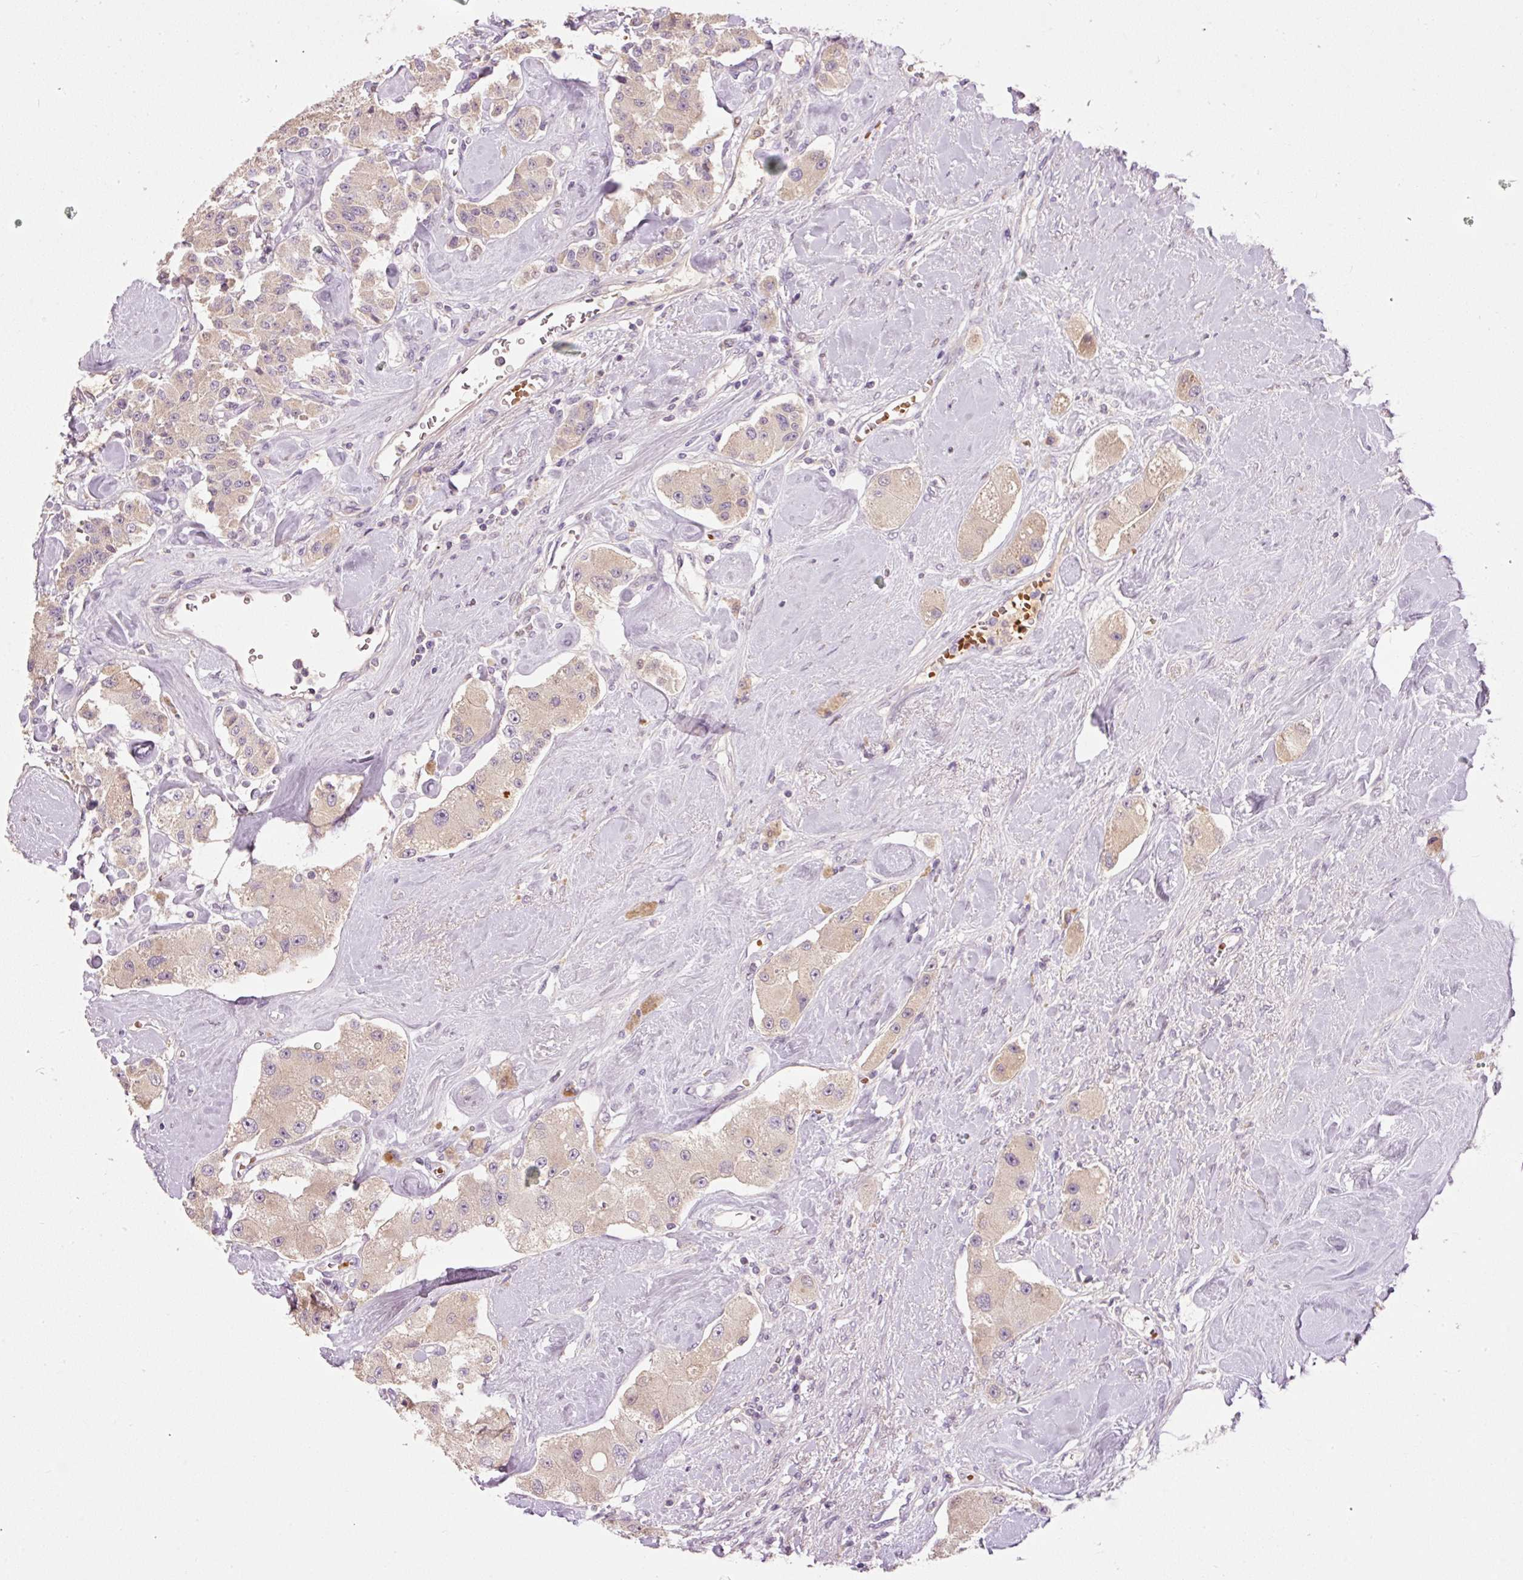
{"staining": {"intensity": "weak", "quantity": "<25%", "location": "cytoplasmic/membranous"}, "tissue": "carcinoid", "cell_type": "Tumor cells", "image_type": "cancer", "snomed": [{"axis": "morphology", "description": "Carcinoid, malignant, NOS"}, {"axis": "topography", "description": "Pancreas"}], "caption": "A histopathology image of carcinoid stained for a protein reveals no brown staining in tumor cells. Brightfield microscopy of IHC stained with DAB (brown) and hematoxylin (blue), captured at high magnification.", "gene": "CMTM8", "patient": {"sex": "male", "age": 41}}